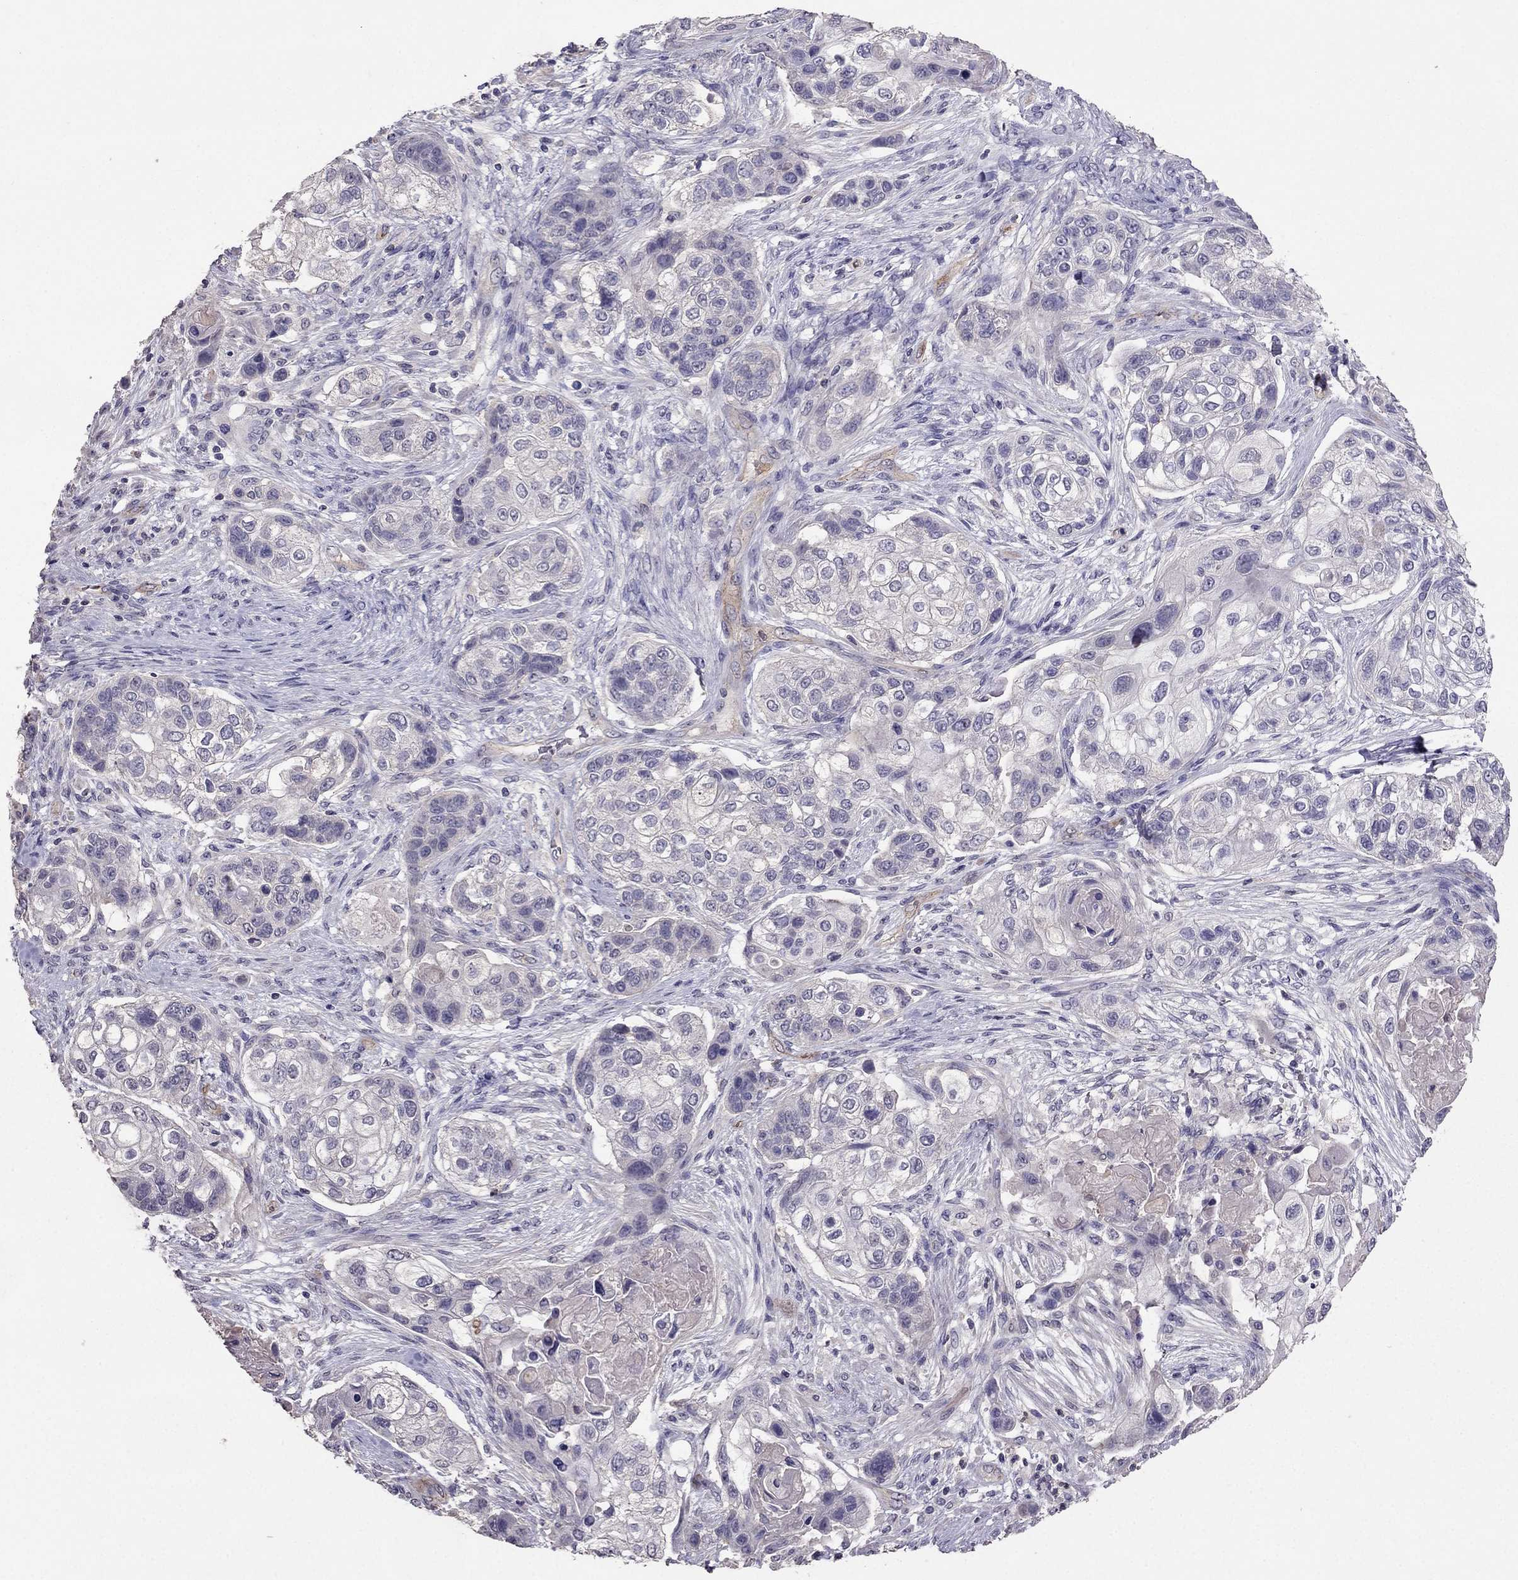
{"staining": {"intensity": "negative", "quantity": "none", "location": "none"}, "tissue": "lung cancer", "cell_type": "Tumor cells", "image_type": "cancer", "snomed": [{"axis": "morphology", "description": "Squamous cell carcinoma, NOS"}, {"axis": "topography", "description": "Lung"}], "caption": "IHC image of neoplastic tissue: human lung cancer (squamous cell carcinoma) stained with DAB (3,3'-diaminobenzidine) demonstrates no significant protein staining in tumor cells.", "gene": "RFLNB", "patient": {"sex": "male", "age": 69}}